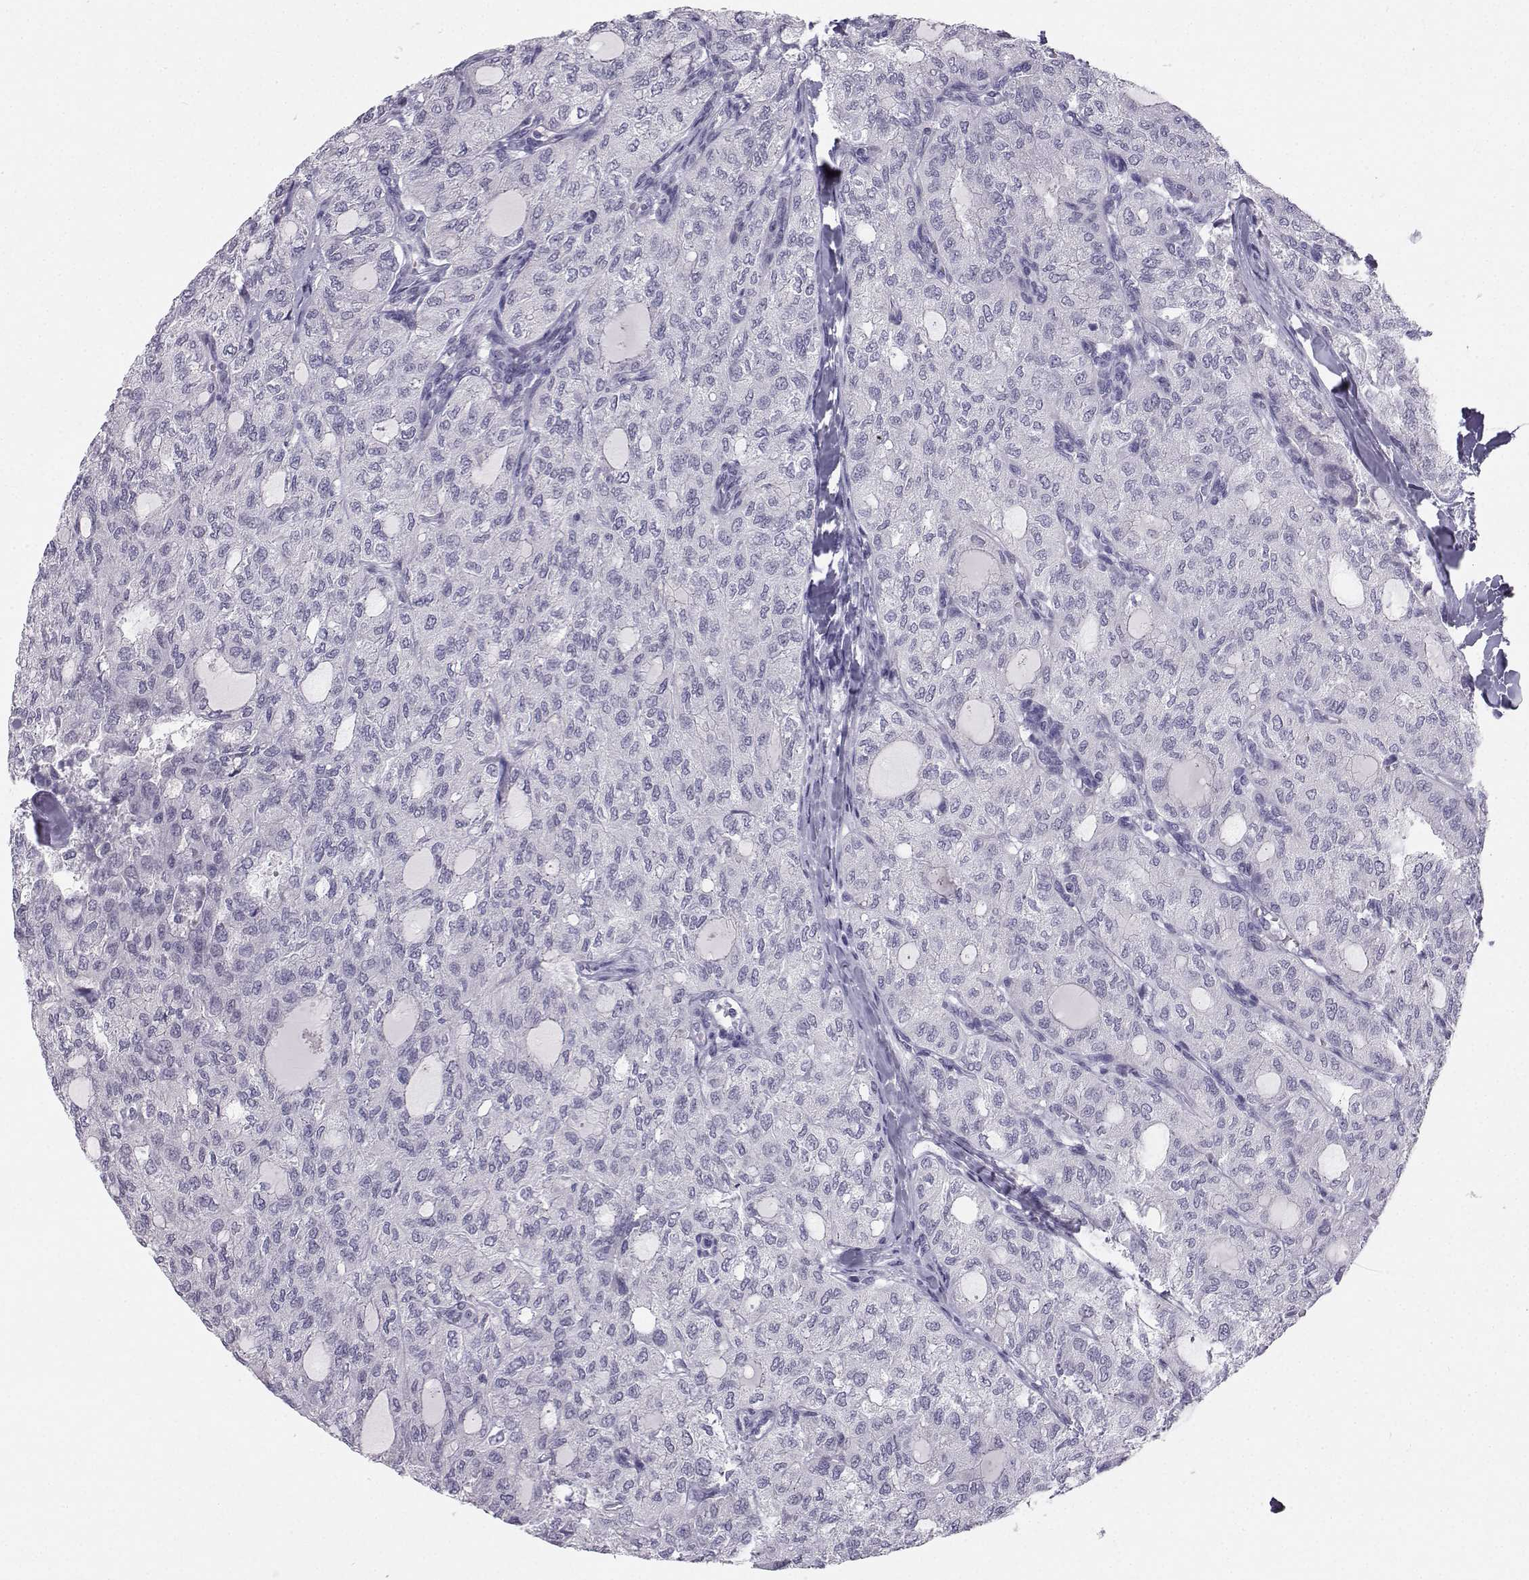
{"staining": {"intensity": "negative", "quantity": "none", "location": "none"}, "tissue": "thyroid cancer", "cell_type": "Tumor cells", "image_type": "cancer", "snomed": [{"axis": "morphology", "description": "Follicular adenoma carcinoma, NOS"}, {"axis": "topography", "description": "Thyroid gland"}], "caption": "This is an immunohistochemistry histopathology image of human thyroid cancer (follicular adenoma carcinoma). There is no expression in tumor cells.", "gene": "SYCE1", "patient": {"sex": "male", "age": 75}}